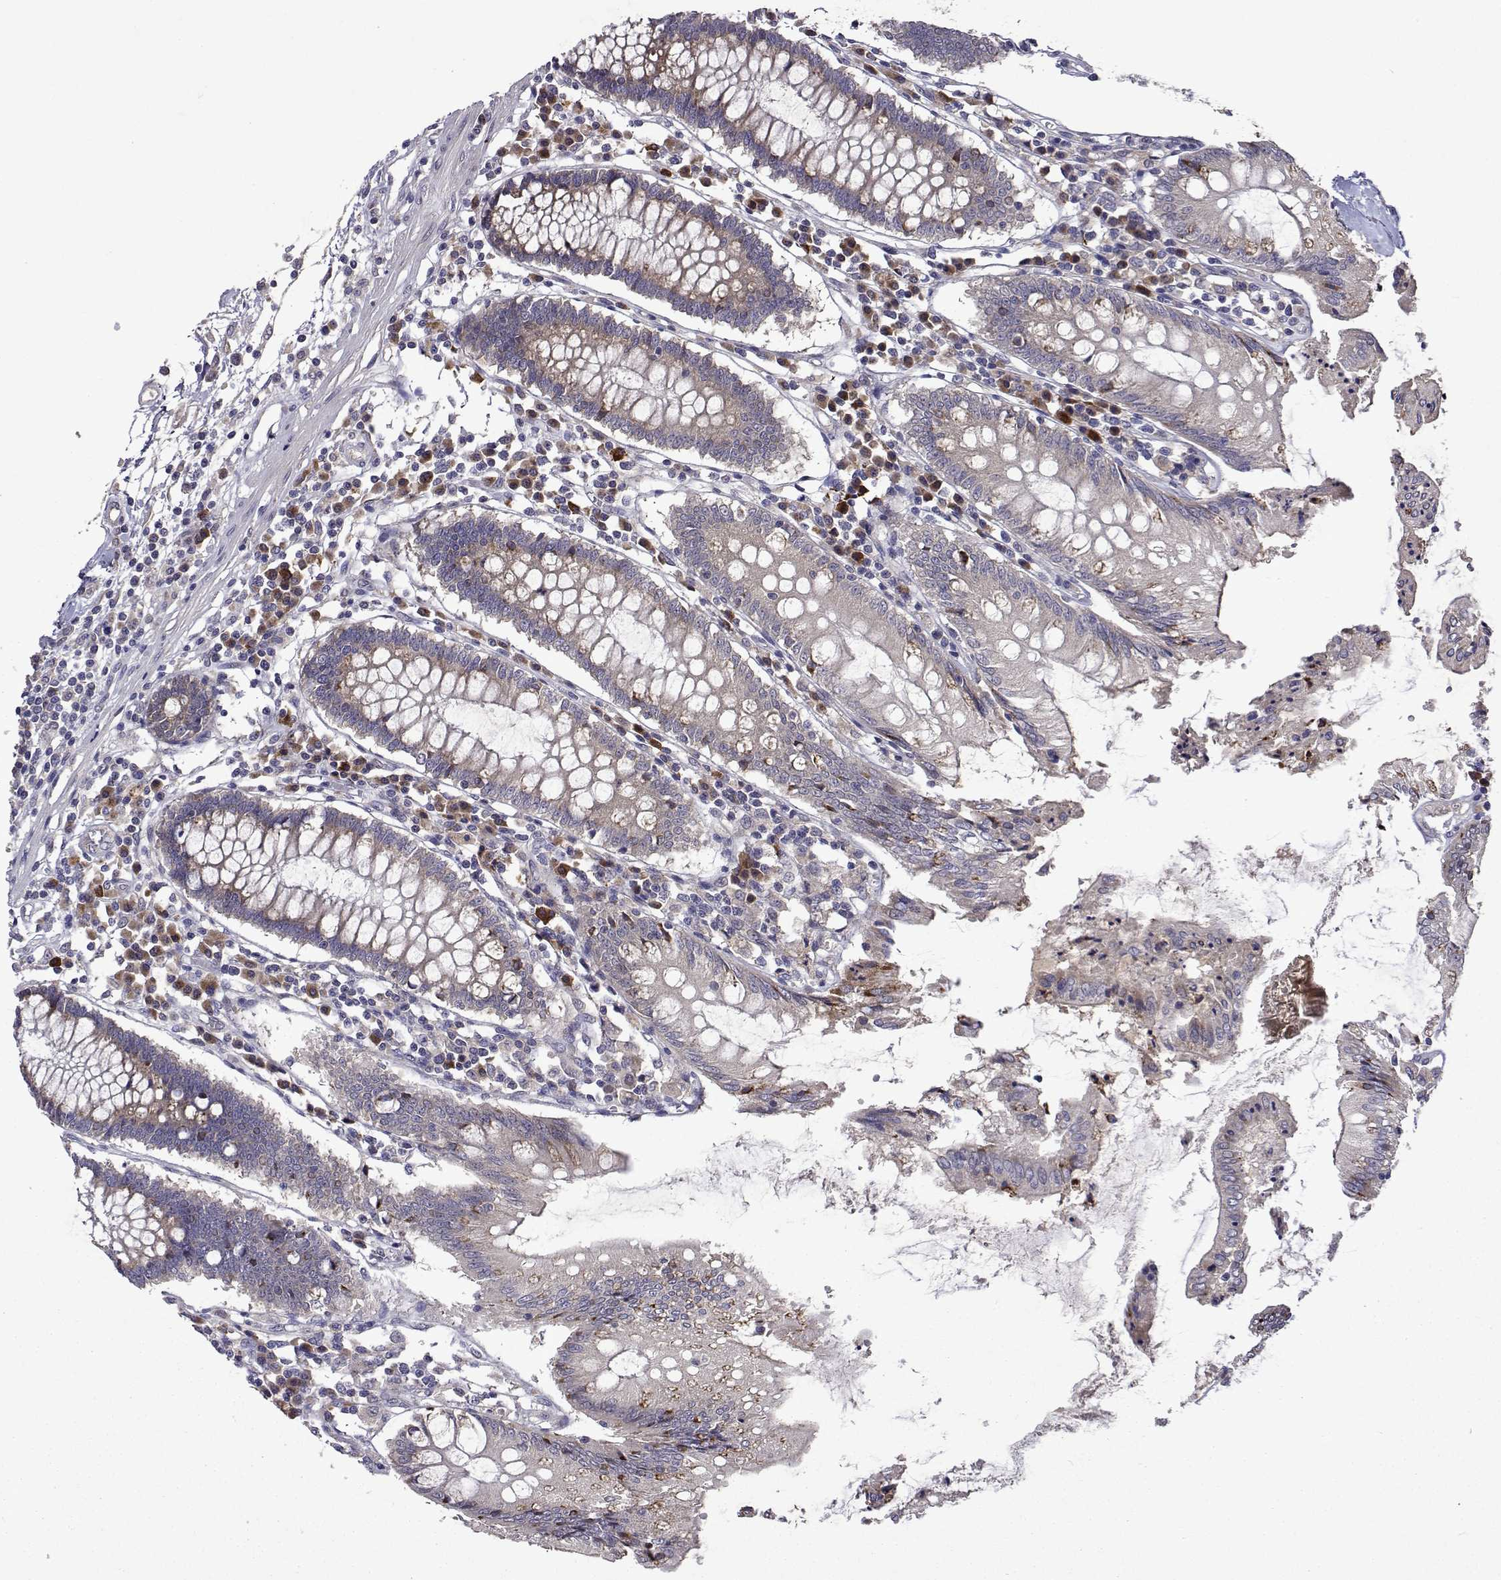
{"staining": {"intensity": "negative", "quantity": "none", "location": "none"}, "tissue": "colon", "cell_type": "Endothelial cells", "image_type": "normal", "snomed": [{"axis": "morphology", "description": "Normal tissue, NOS"}, {"axis": "morphology", "description": "Adenocarcinoma, NOS"}, {"axis": "topography", "description": "Colon"}], "caption": "Immunohistochemical staining of unremarkable human colon reveals no significant expression in endothelial cells. Brightfield microscopy of immunohistochemistry stained with DAB (3,3'-diaminobenzidine) (brown) and hematoxylin (blue), captured at high magnification.", "gene": "TARBP2", "patient": {"sex": "male", "age": 83}}